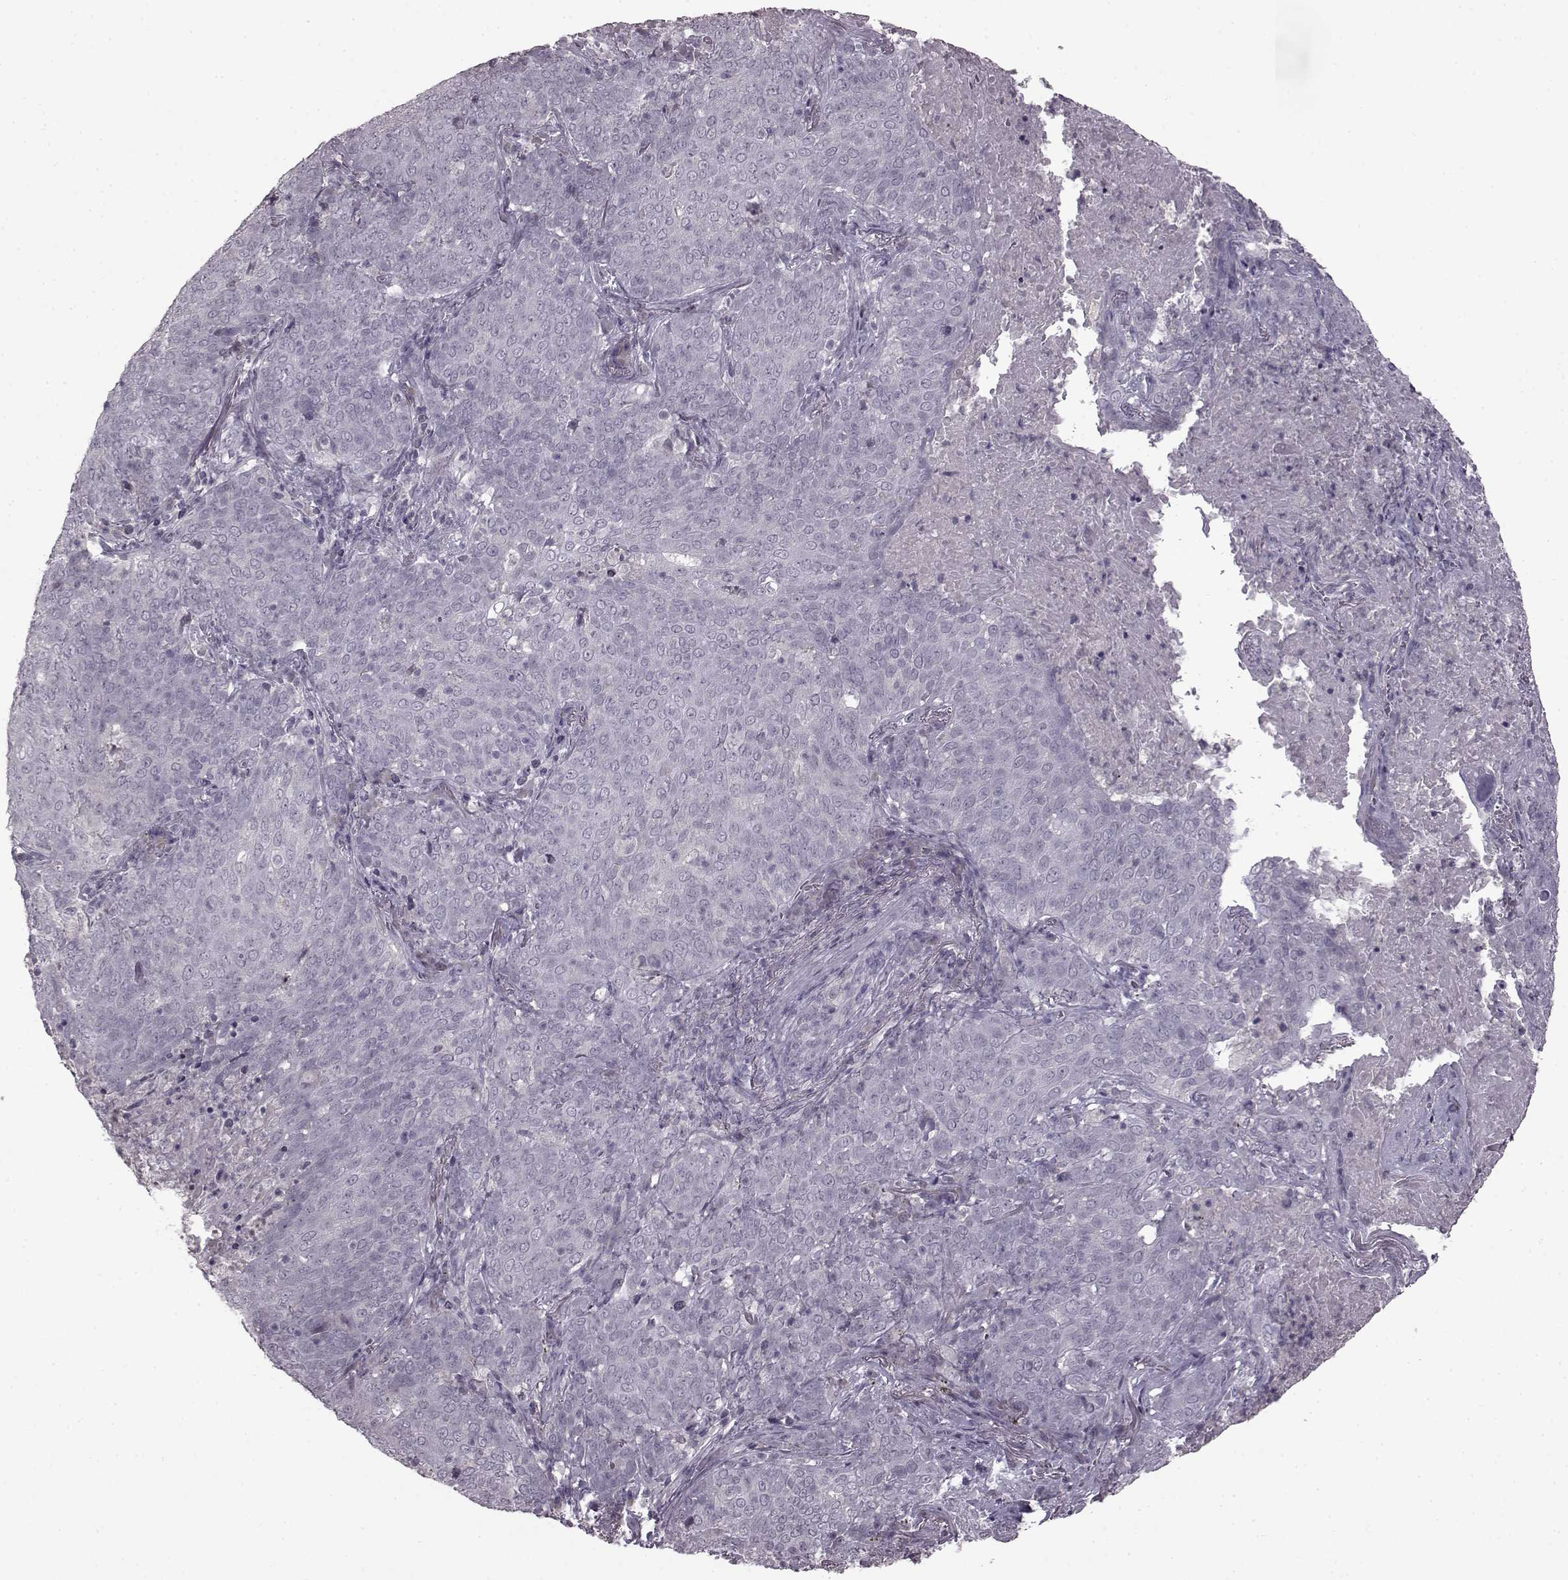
{"staining": {"intensity": "negative", "quantity": "none", "location": "none"}, "tissue": "lung cancer", "cell_type": "Tumor cells", "image_type": "cancer", "snomed": [{"axis": "morphology", "description": "Squamous cell carcinoma, NOS"}, {"axis": "topography", "description": "Lung"}], "caption": "Immunohistochemical staining of human lung cancer demonstrates no significant expression in tumor cells.", "gene": "LHB", "patient": {"sex": "male", "age": 82}}